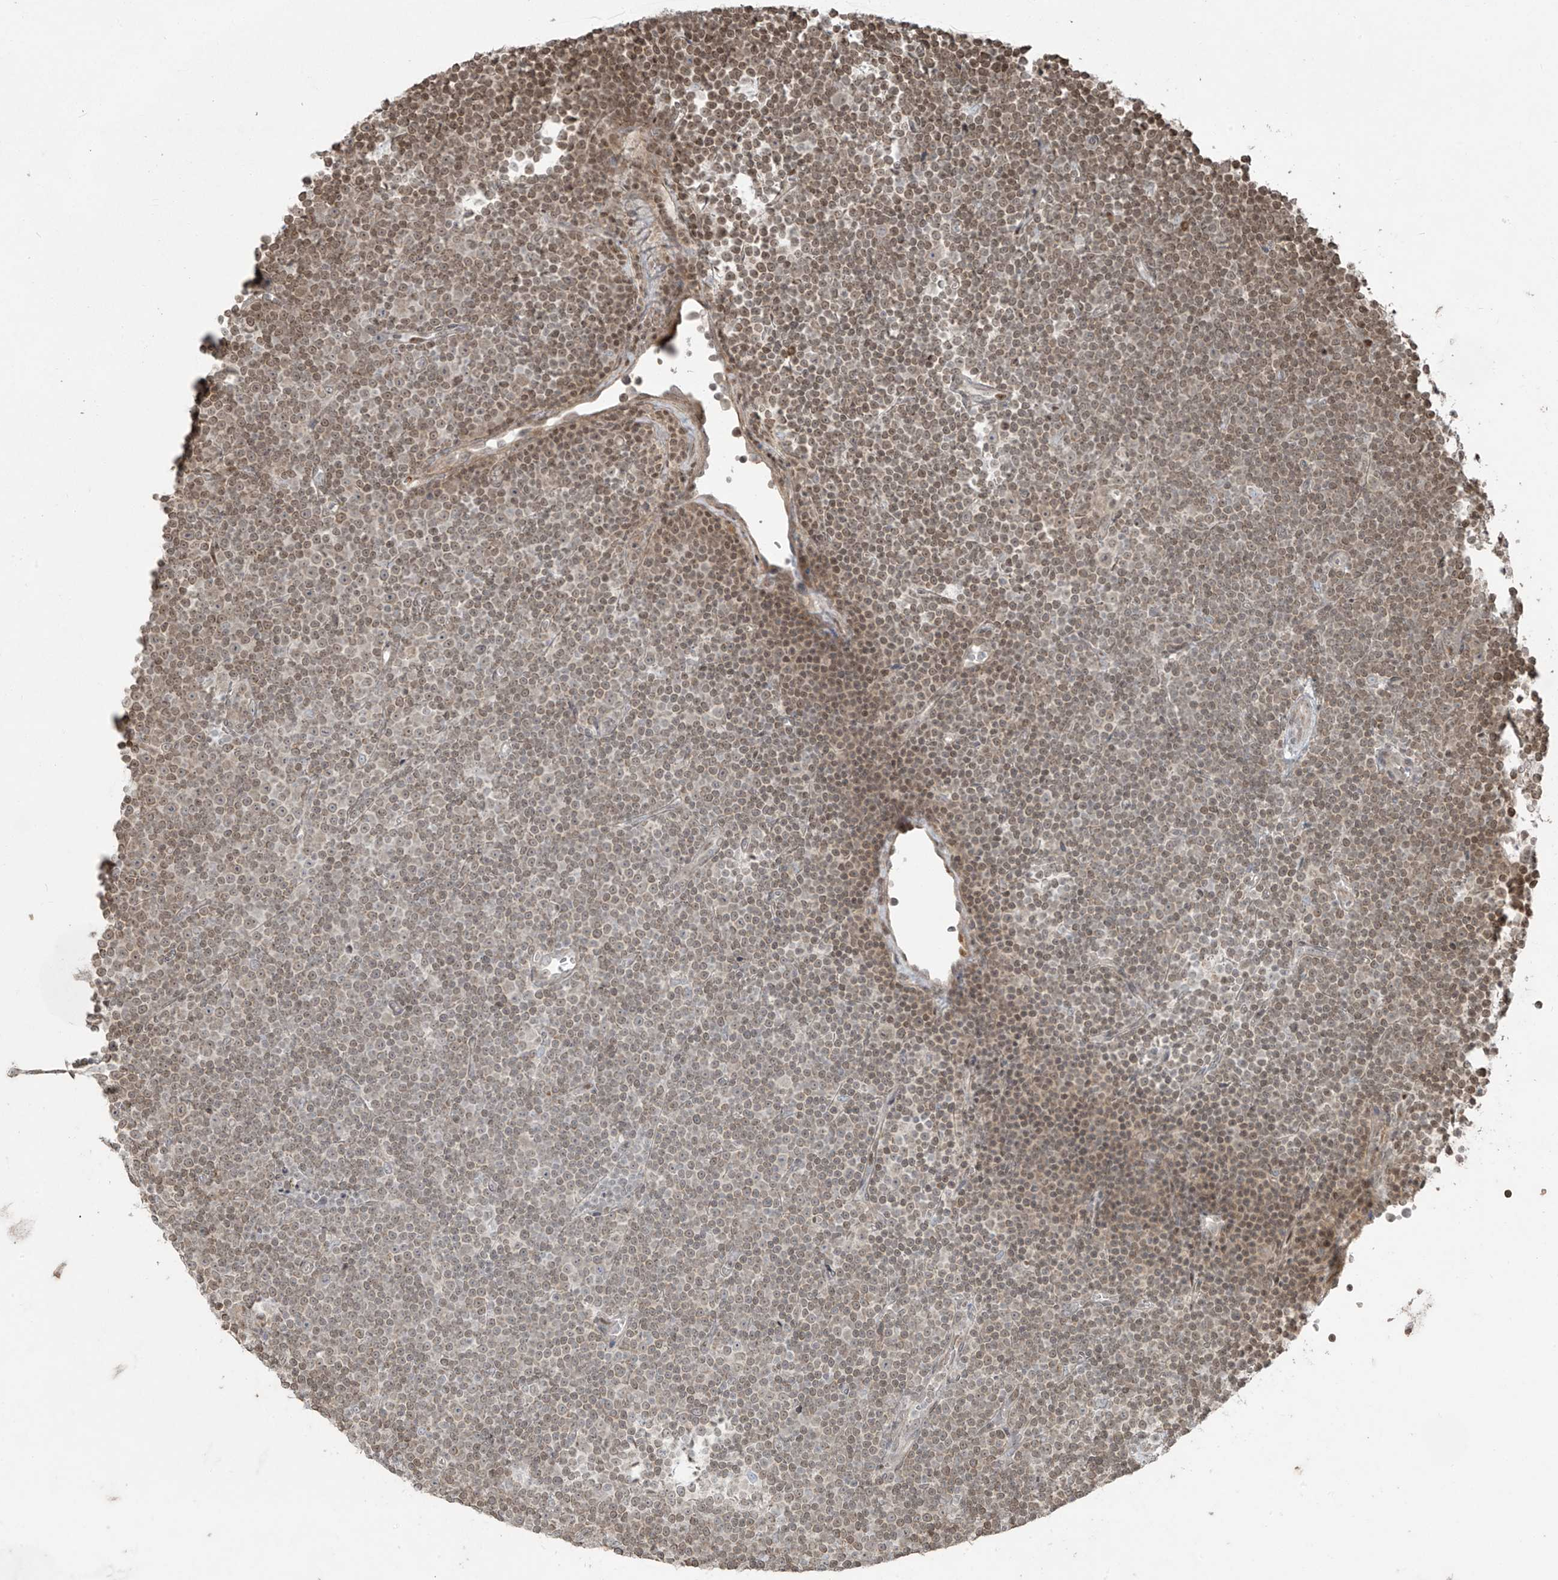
{"staining": {"intensity": "moderate", "quantity": "25%-75%", "location": "nuclear"}, "tissue": "lymphoma", "cell_type": "Tumor cells", "image_type": "cancer", "snomed": [{"axis": "morphology", "description": "Malignant lymphoma, non-Hodgkin's type, Low grade"}, {"axis": "topography", "description": "Lymph node"}], "caption": "This is a micrograph of immunohistochemistry staining of lymphoma, which shows moderate staining in the nuclear of tumor cells.", "gene": "TTC22", "patient": {"sex": "female", "age": 67}}